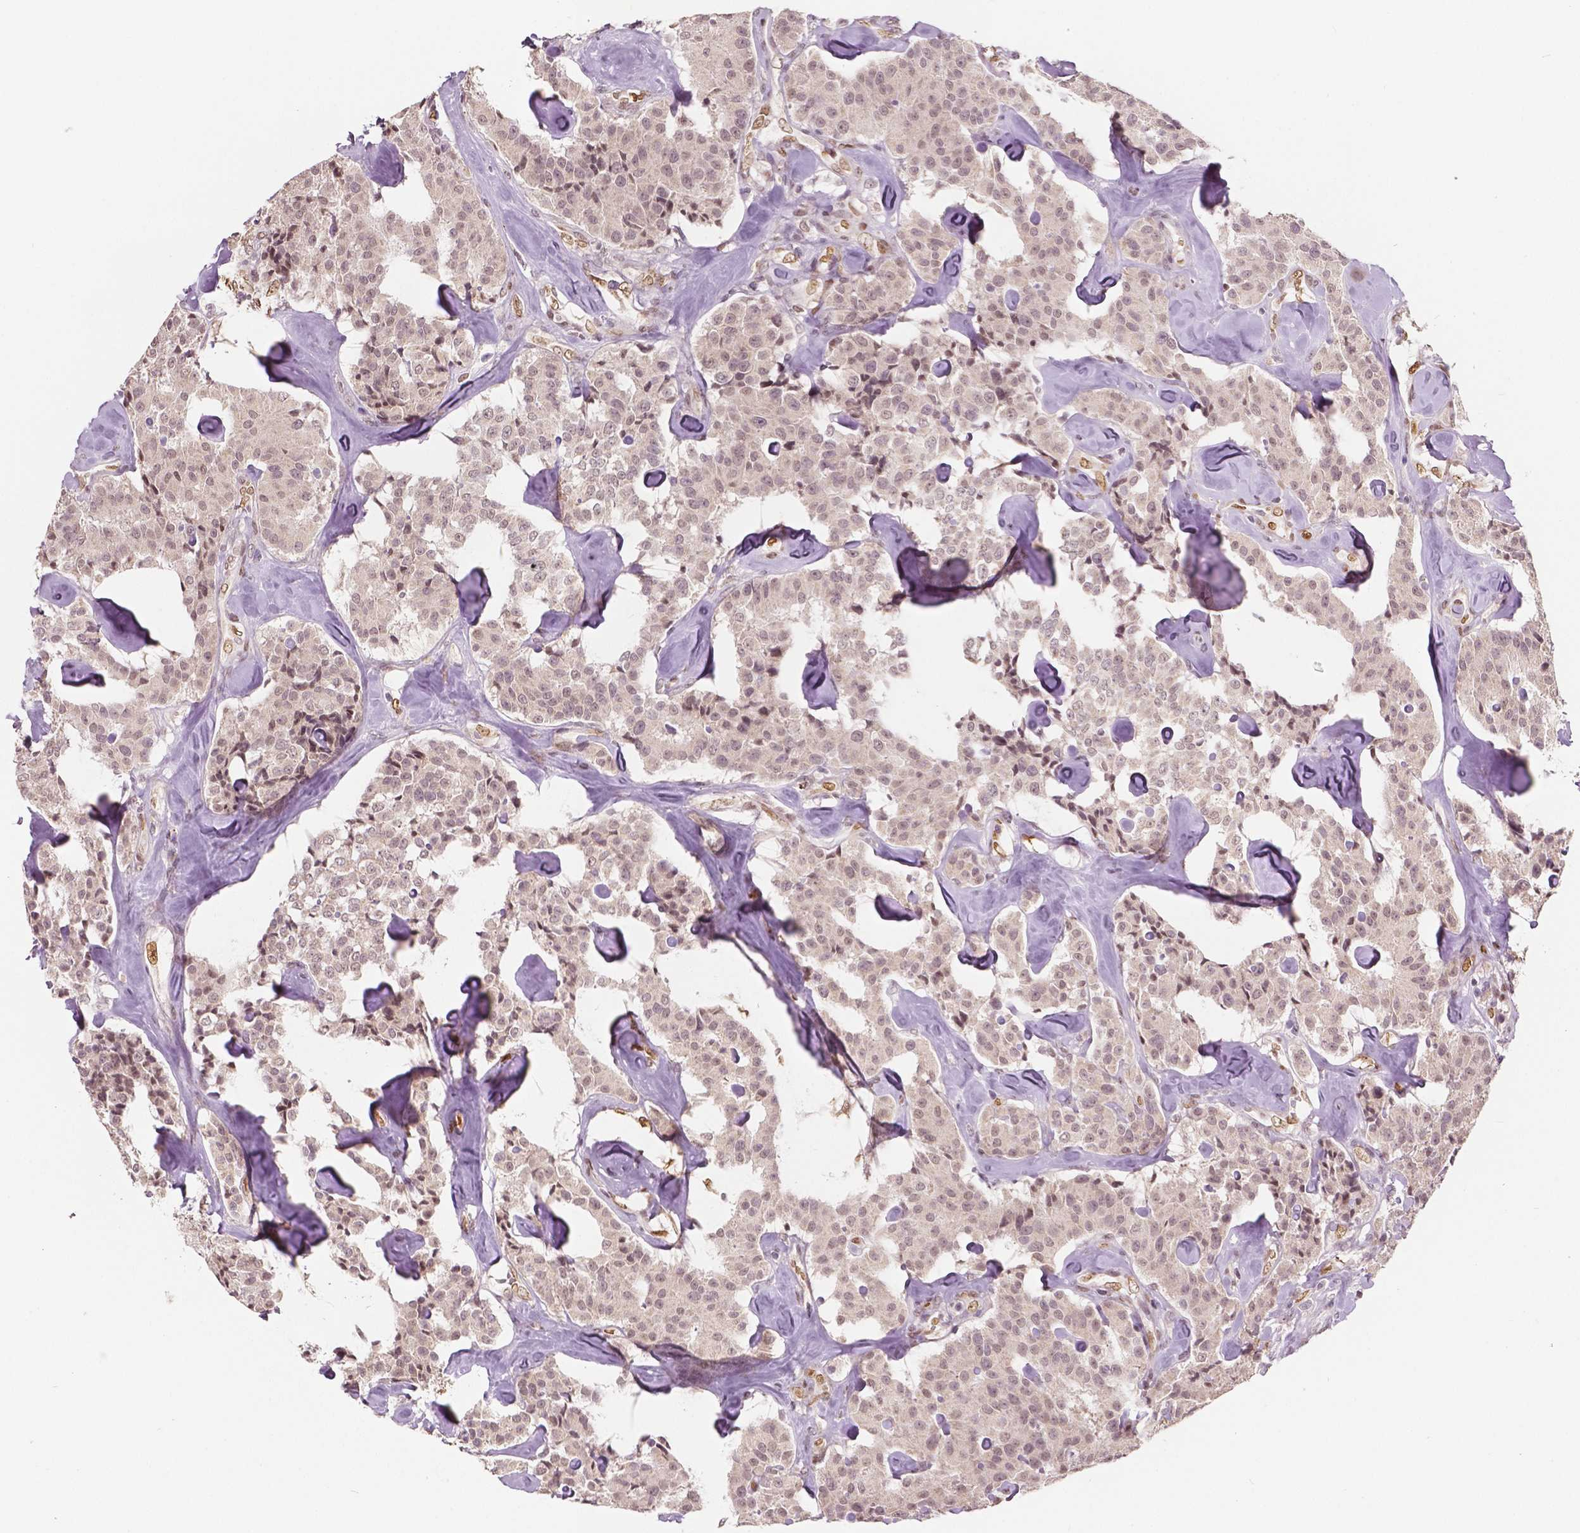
{"staining": {"intensity": "negative", "quantity": "none", "location": "none"}, "tissue": "carcinoid", "cell_type": "Tumor cells", "image_type": "cancer", "snomed": [{"axis": "morphology", "description": "Carcinoid, malignant, NOS"}, {"axis": "topography", "description": "Pancreas"}], "caption": "There is no significant staining in tumor cells of carcinoid.", "gene": "HMBOX1", "patient": {"sex": "male", "age": 41}}